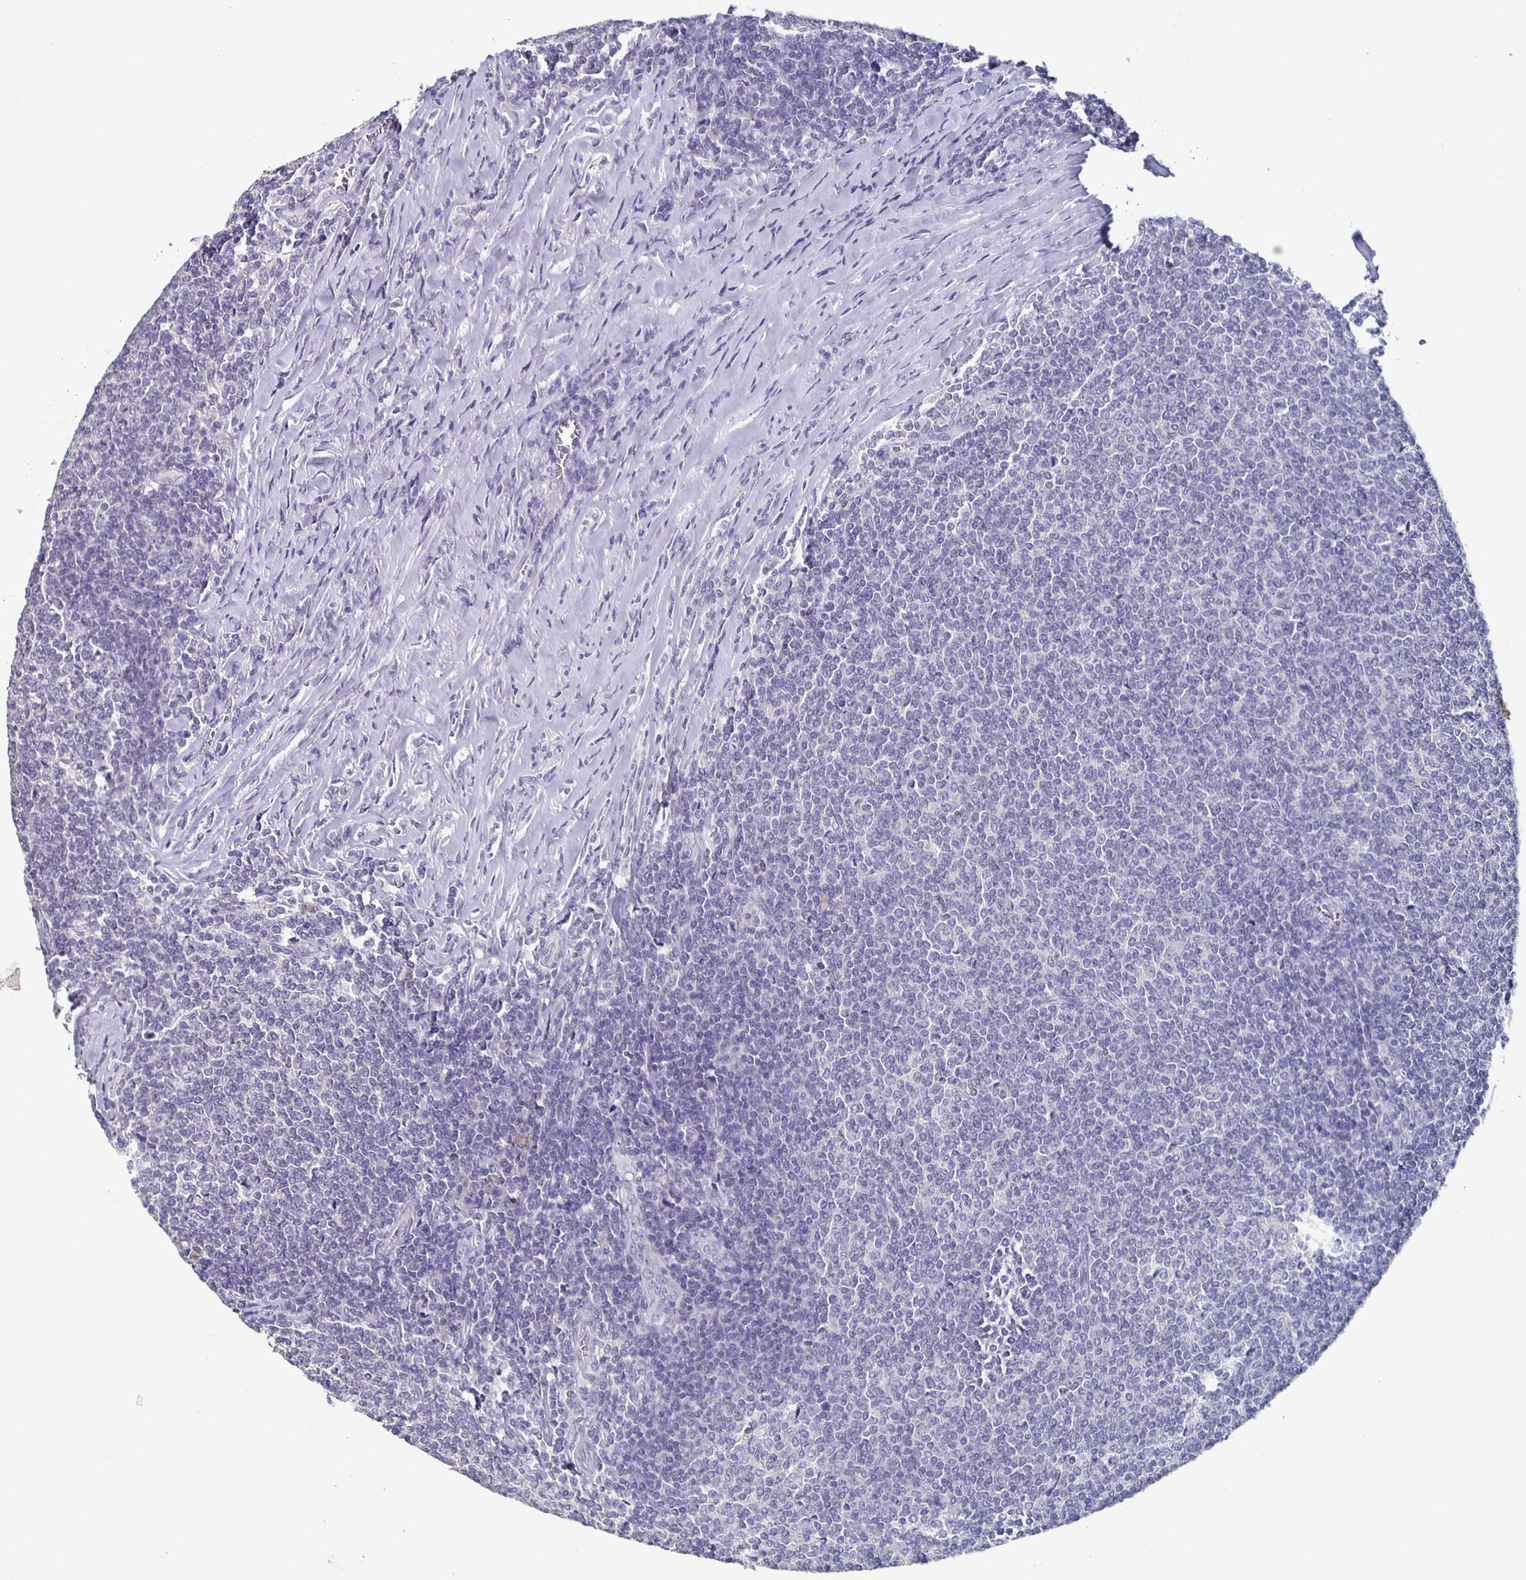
{"staining": {"intensity": "negative", "quantity": "none", "location": "none"}, "tissue": "lymphoma", "cell_type": "Tumor cells", "image_type": "cancer", "snomed": [{"axis": "morphology", "description": "Malignant lymphoma, non-Hodgkin's type, Low grade"}, {"axis": "topography", "description": "Lymph node"}], "caption": "High power microscopy image of an IHC histopathology image of malignant lymphoma, non-Hodgkin's type (low-grade), revealing no significant positivity in tumor cells.", "gene": "CACNA2D2", "patient": {"sex": "male", "age": 52}}